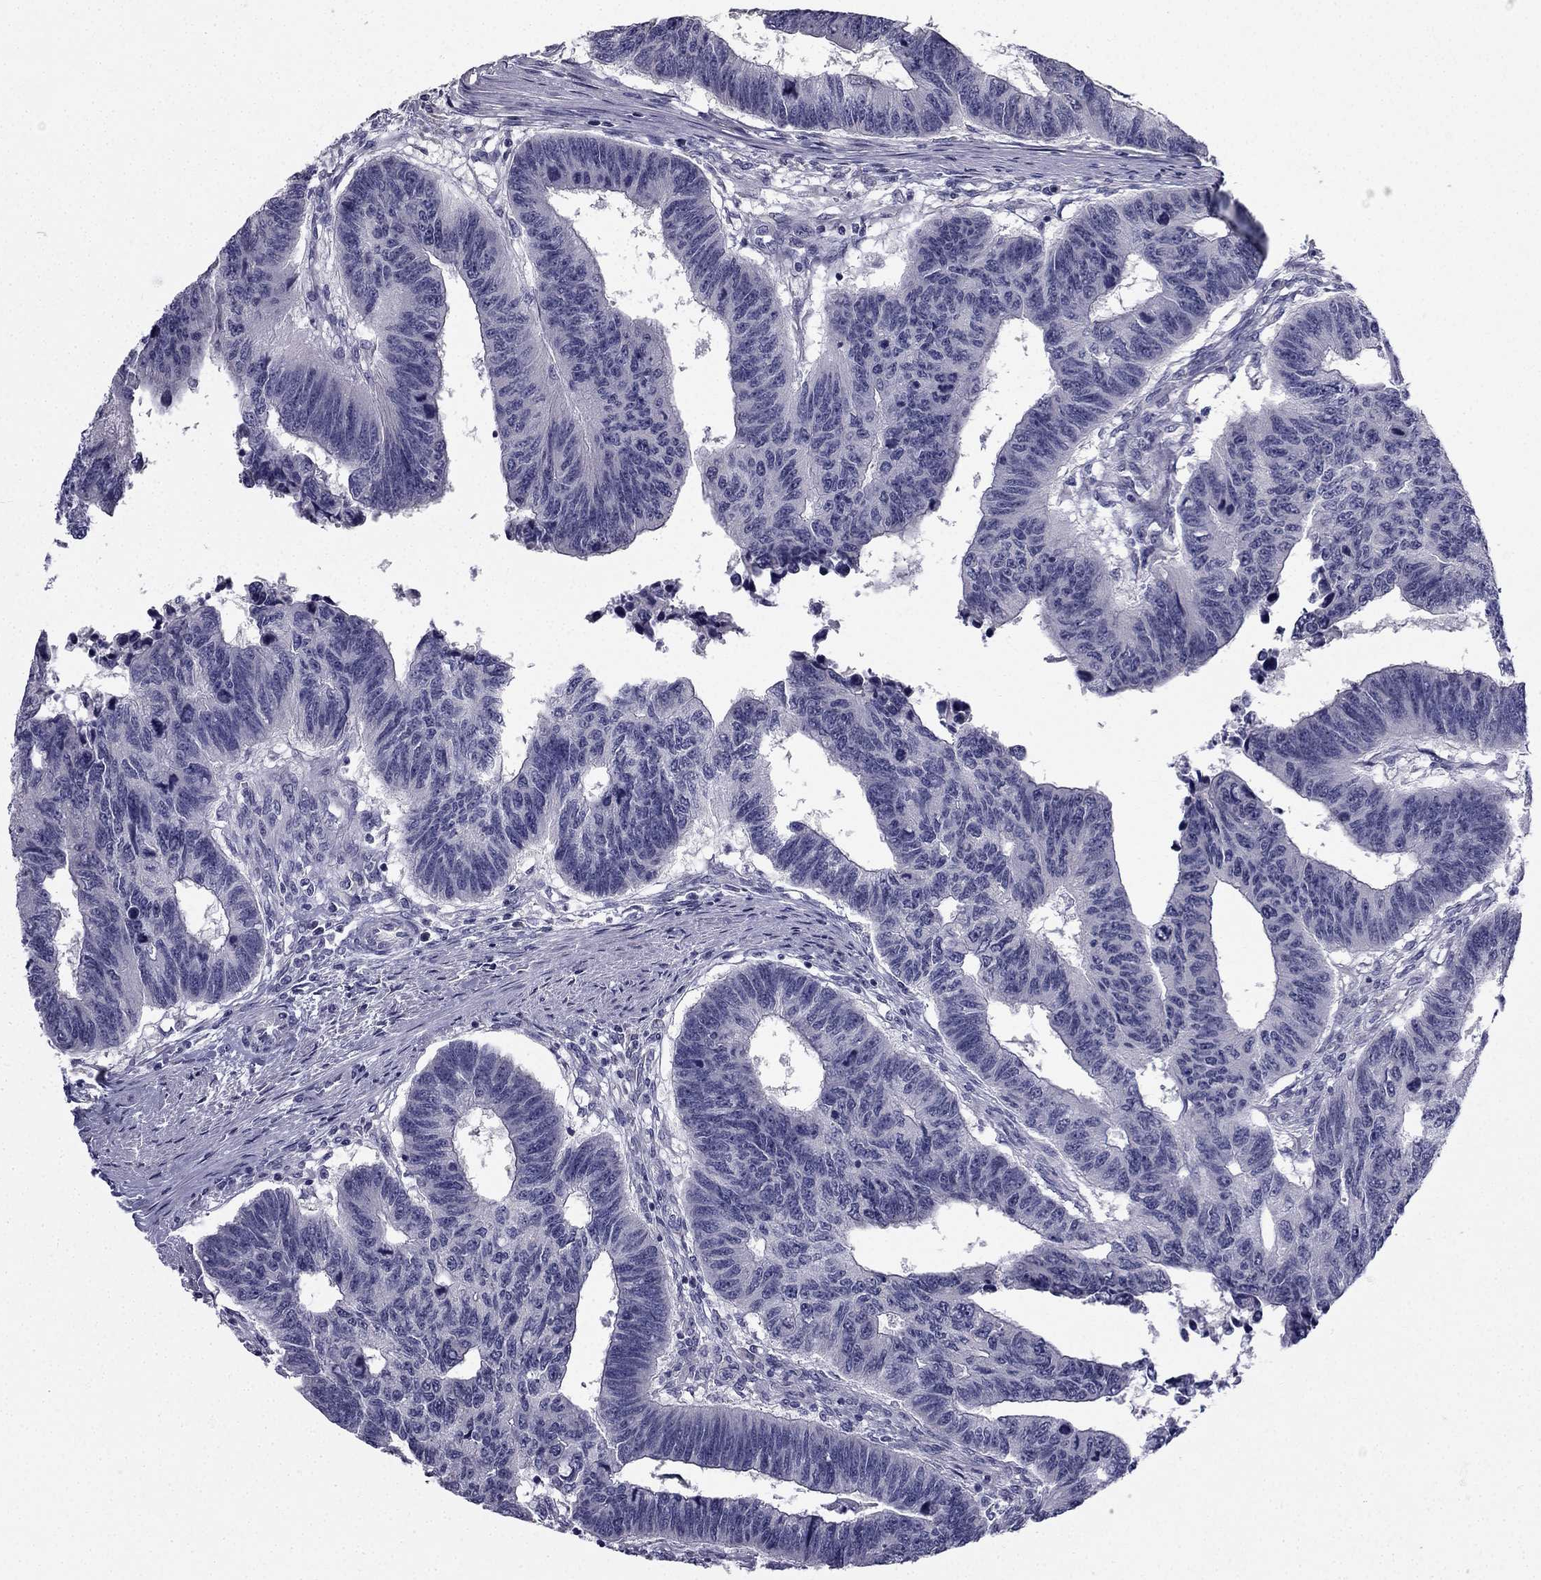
{"staining": {"intensity": "negative", "quantity": "none", "location": "none"}, "tissue": "colorectal cancer", "cell_type": "Tumor cells", "image_type": "cancer", "snomed": [{"axis": "morphology", "description": "Adenocarcinoma, NOS"}, {"axis": "topography", "description": "Rectum"}], "caption": "Tumor cells show no significant positivity in colorectal adenocarcinoma.", "gene": "CCDC40", "patient": {"sex": "female", "age": 85}}